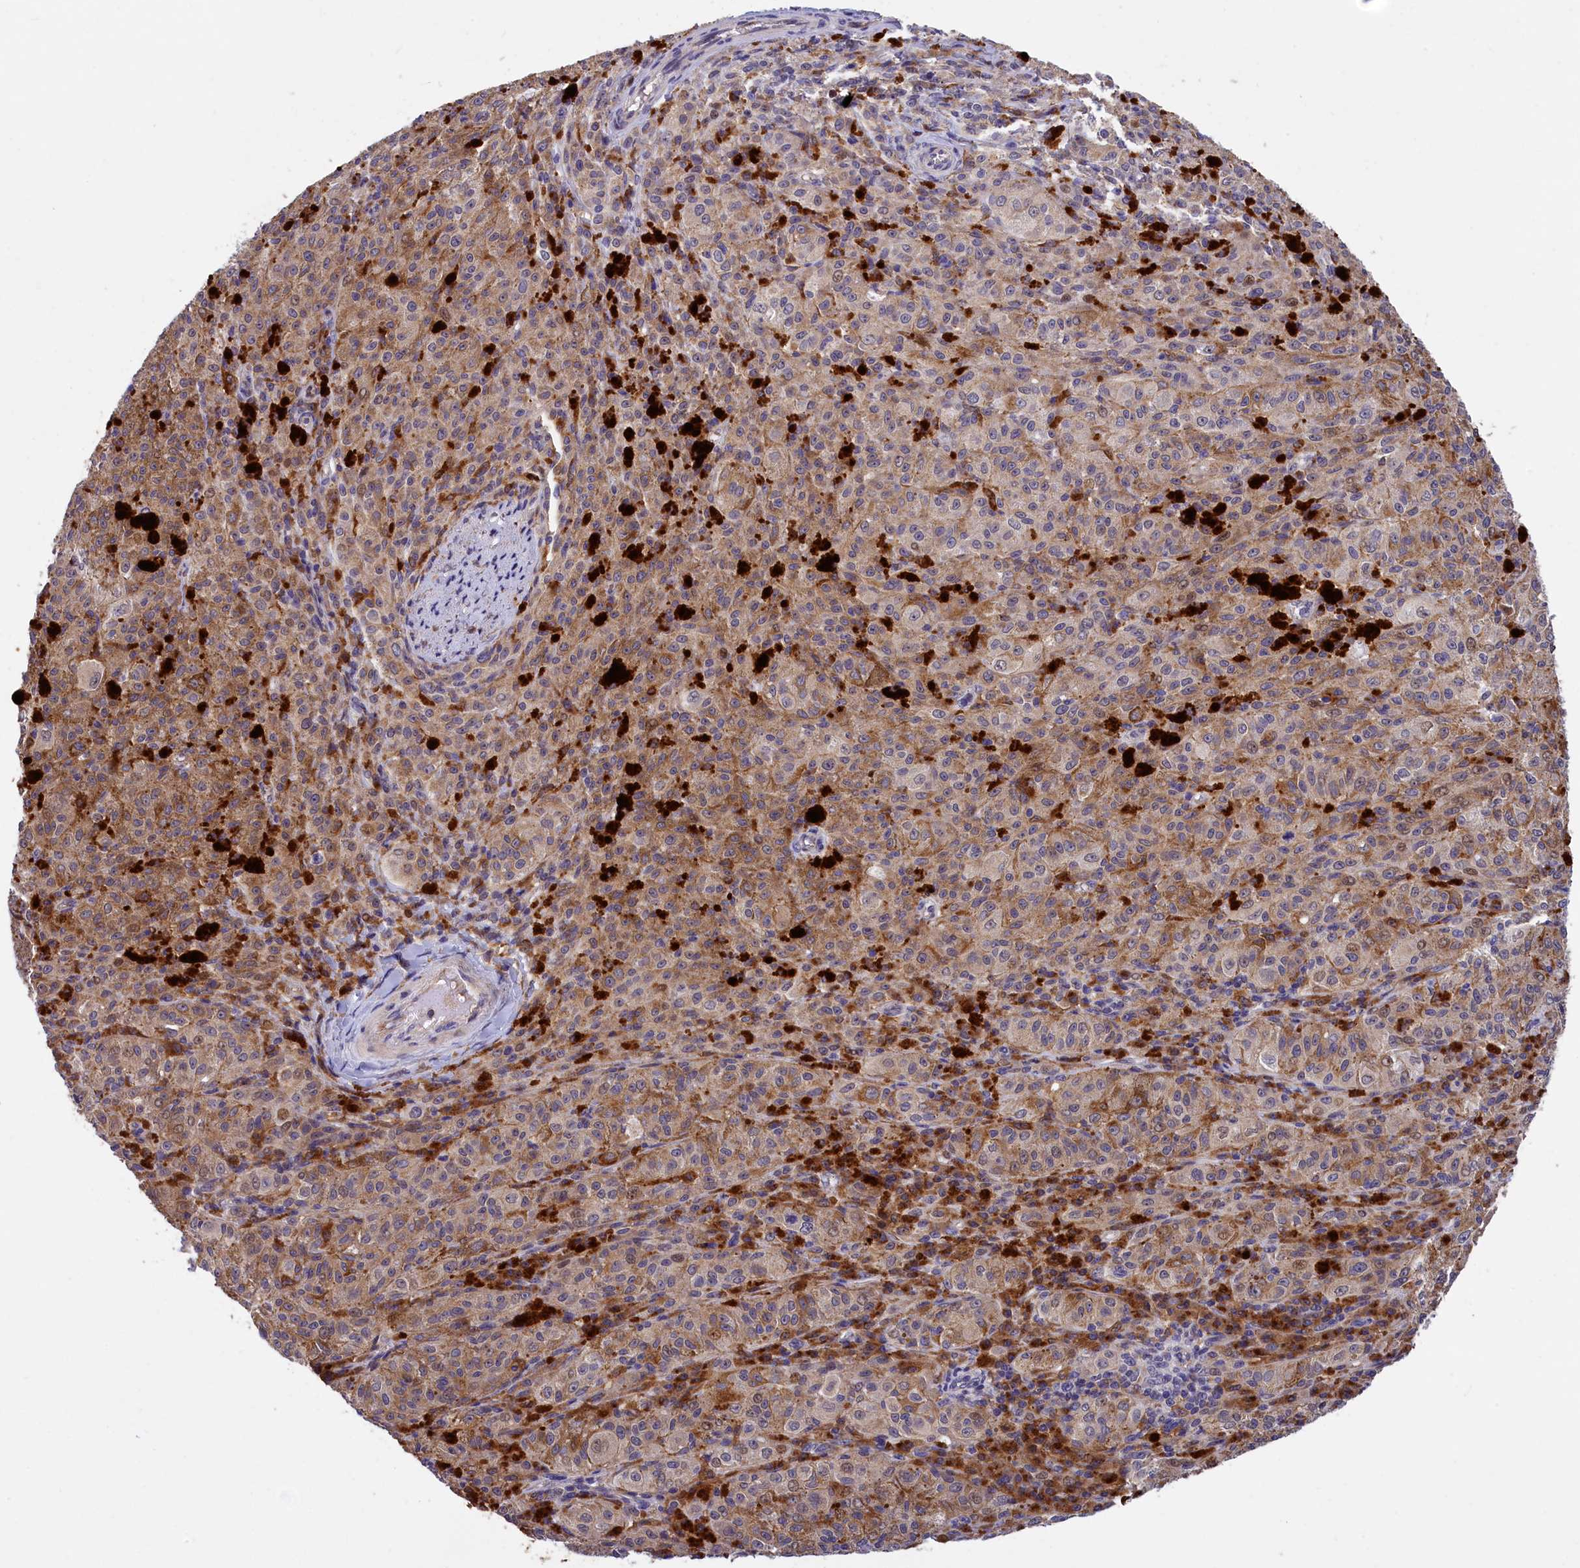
{"staining": {"intensity": "moderate", "quantity": "25%-75%", "location": "cytoplasmic/membranous"}, "tissue": "melanoma", "cell_type": "Tumor cells", "image_type": "cancer", "snomed": [{"axis": "morphology", "description": "Malignant melanoma, NOS"}, {"axis": "topography", "description": "Skin"}], "caption": "IHC image of human melanoma stained for a protein (brown), which reveals medium levels of moderate cytoplasmic/membranous expression in approximately 25%-75% of tumor cells.", "gene": "NAIP", "patient": {"sex": "female", "age": 52}}